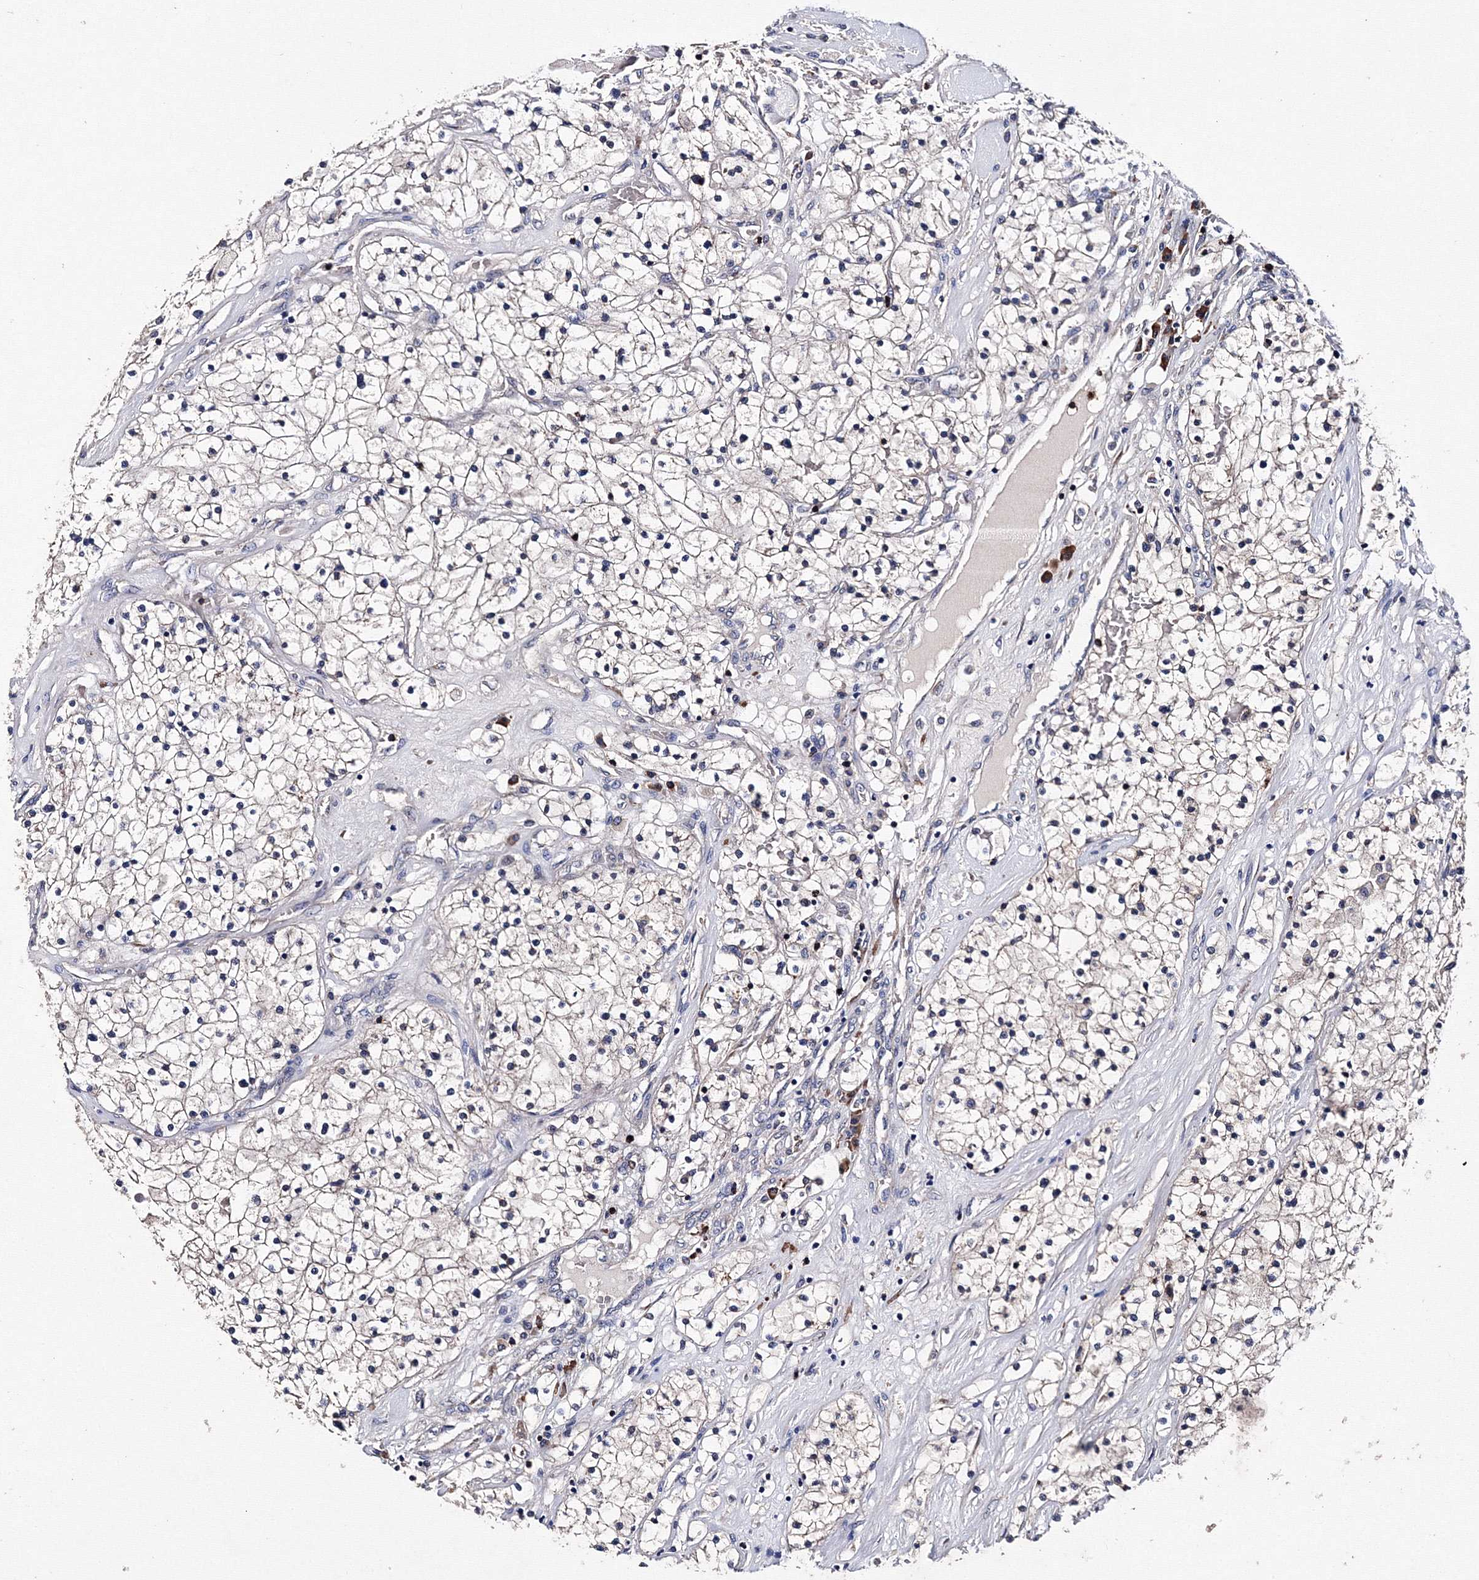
{"staining": {"intensity": "negative", "quantity": "none", "location": "none"}, "tissue": "renal cancer", "cell_type": "Tumor cells", "image_type": "cancer", "snomed": [{"axis": "morphology", "description": "Normal tissue, NOS"}, {"axis": "morphology", "description": "Adenocarcinoma, NOS"}, {"axis": "topography", "description": "Kidney"}], "caption": "Adenocarcinoma (renal) was stained to show a protein in brown. There is no significant staining in tumor cells. (IHC, brightfield microscopy, high magnification).", "gene": "PHYKPL", "patient": {"sex": "male", "age": 68}}